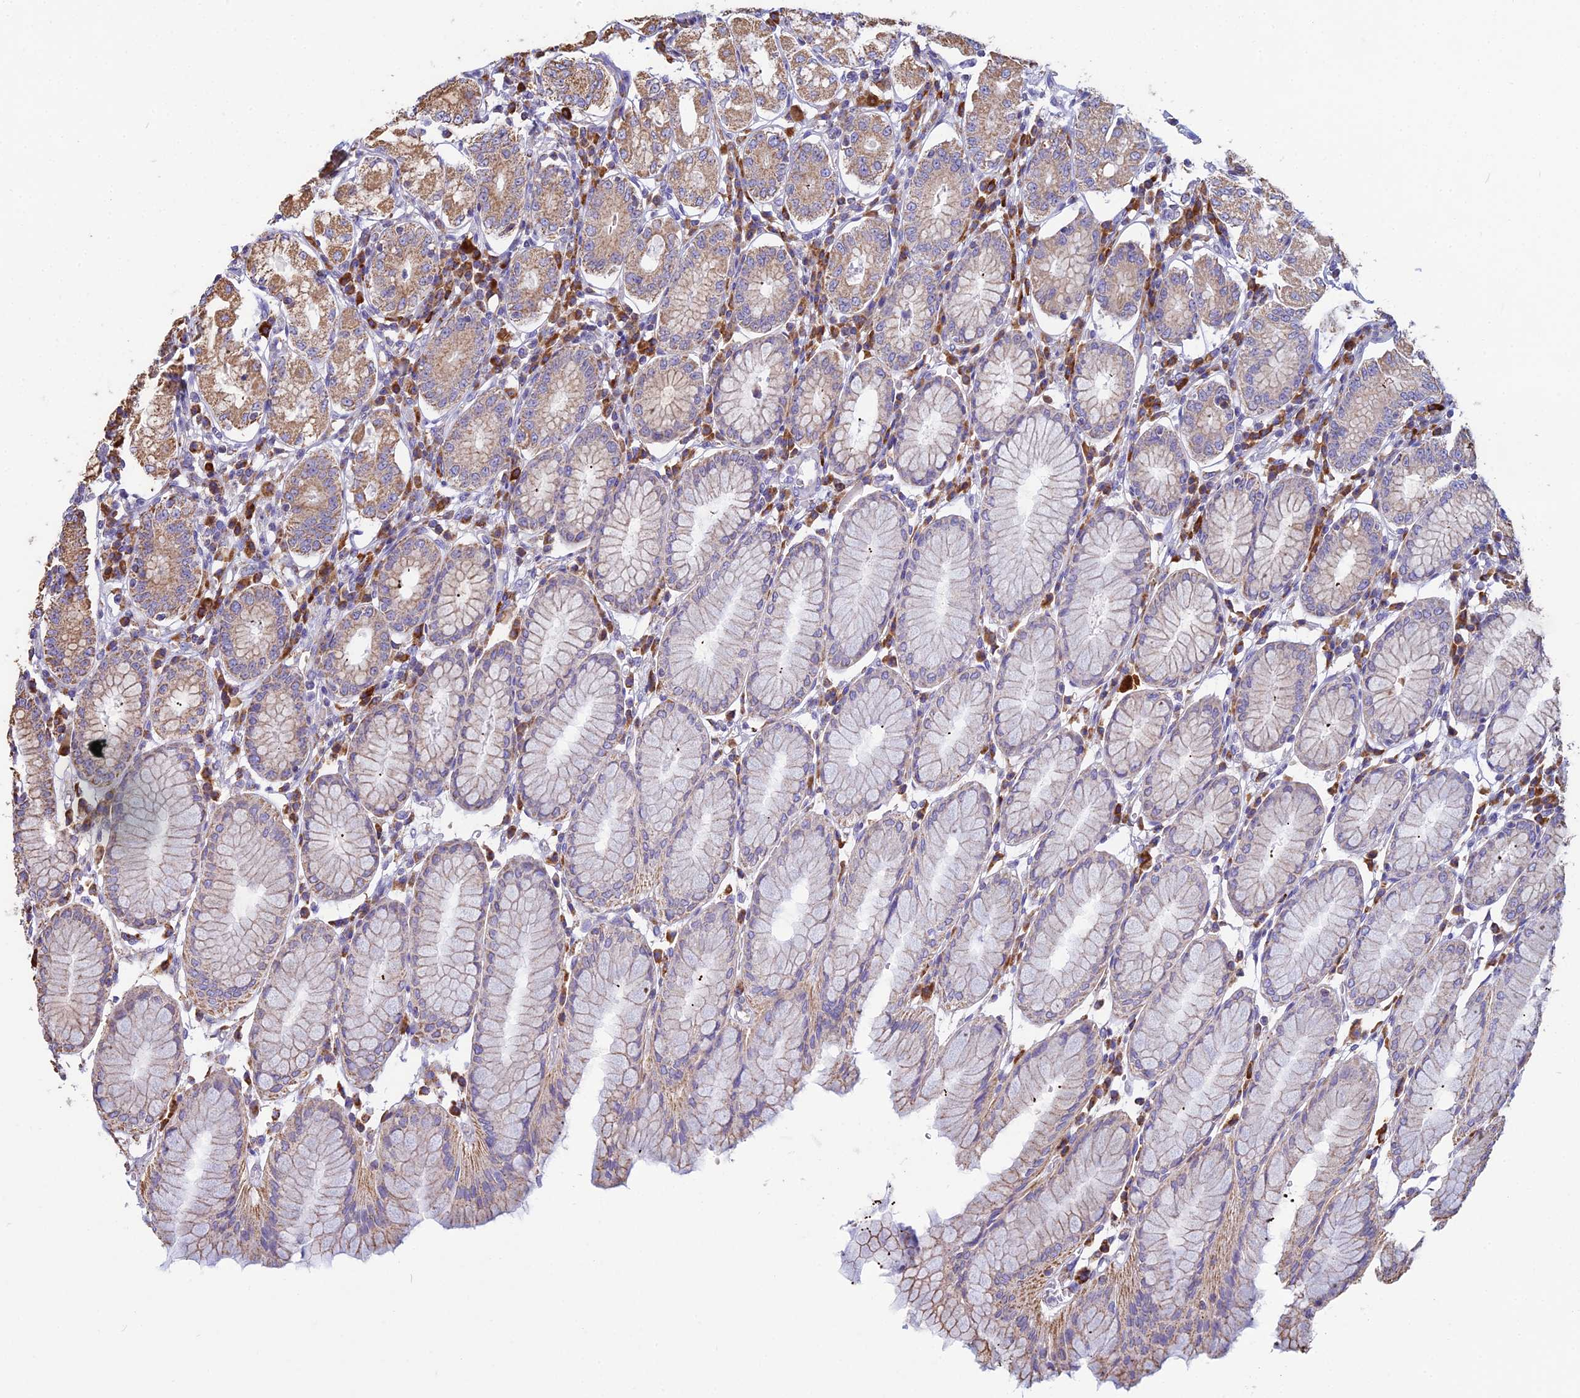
{"staining": {"intensity": "moderate", "quantity": "25%-75%", "location": "cytoplasmic/membranous"}, "tissue": "stomach", "cell_type": "Glandular cells", "image_type": "normal", "snomed": [{"axis": "morphology", "description": "Normal tissue, NOS"}, {"axis": "topography", "description": "Stomach"}, {"axis": "topography", "description": "Stomach, lower"}], "caption": "An image showing moderate cytoplasmic/membranous staining in about 25%-75% of glandular cells in unremarkable stomach, as visualized by brown immunohistochemical staining.", "gene": "OR2W3", "patient": {"sex": "female", "age": 56}}